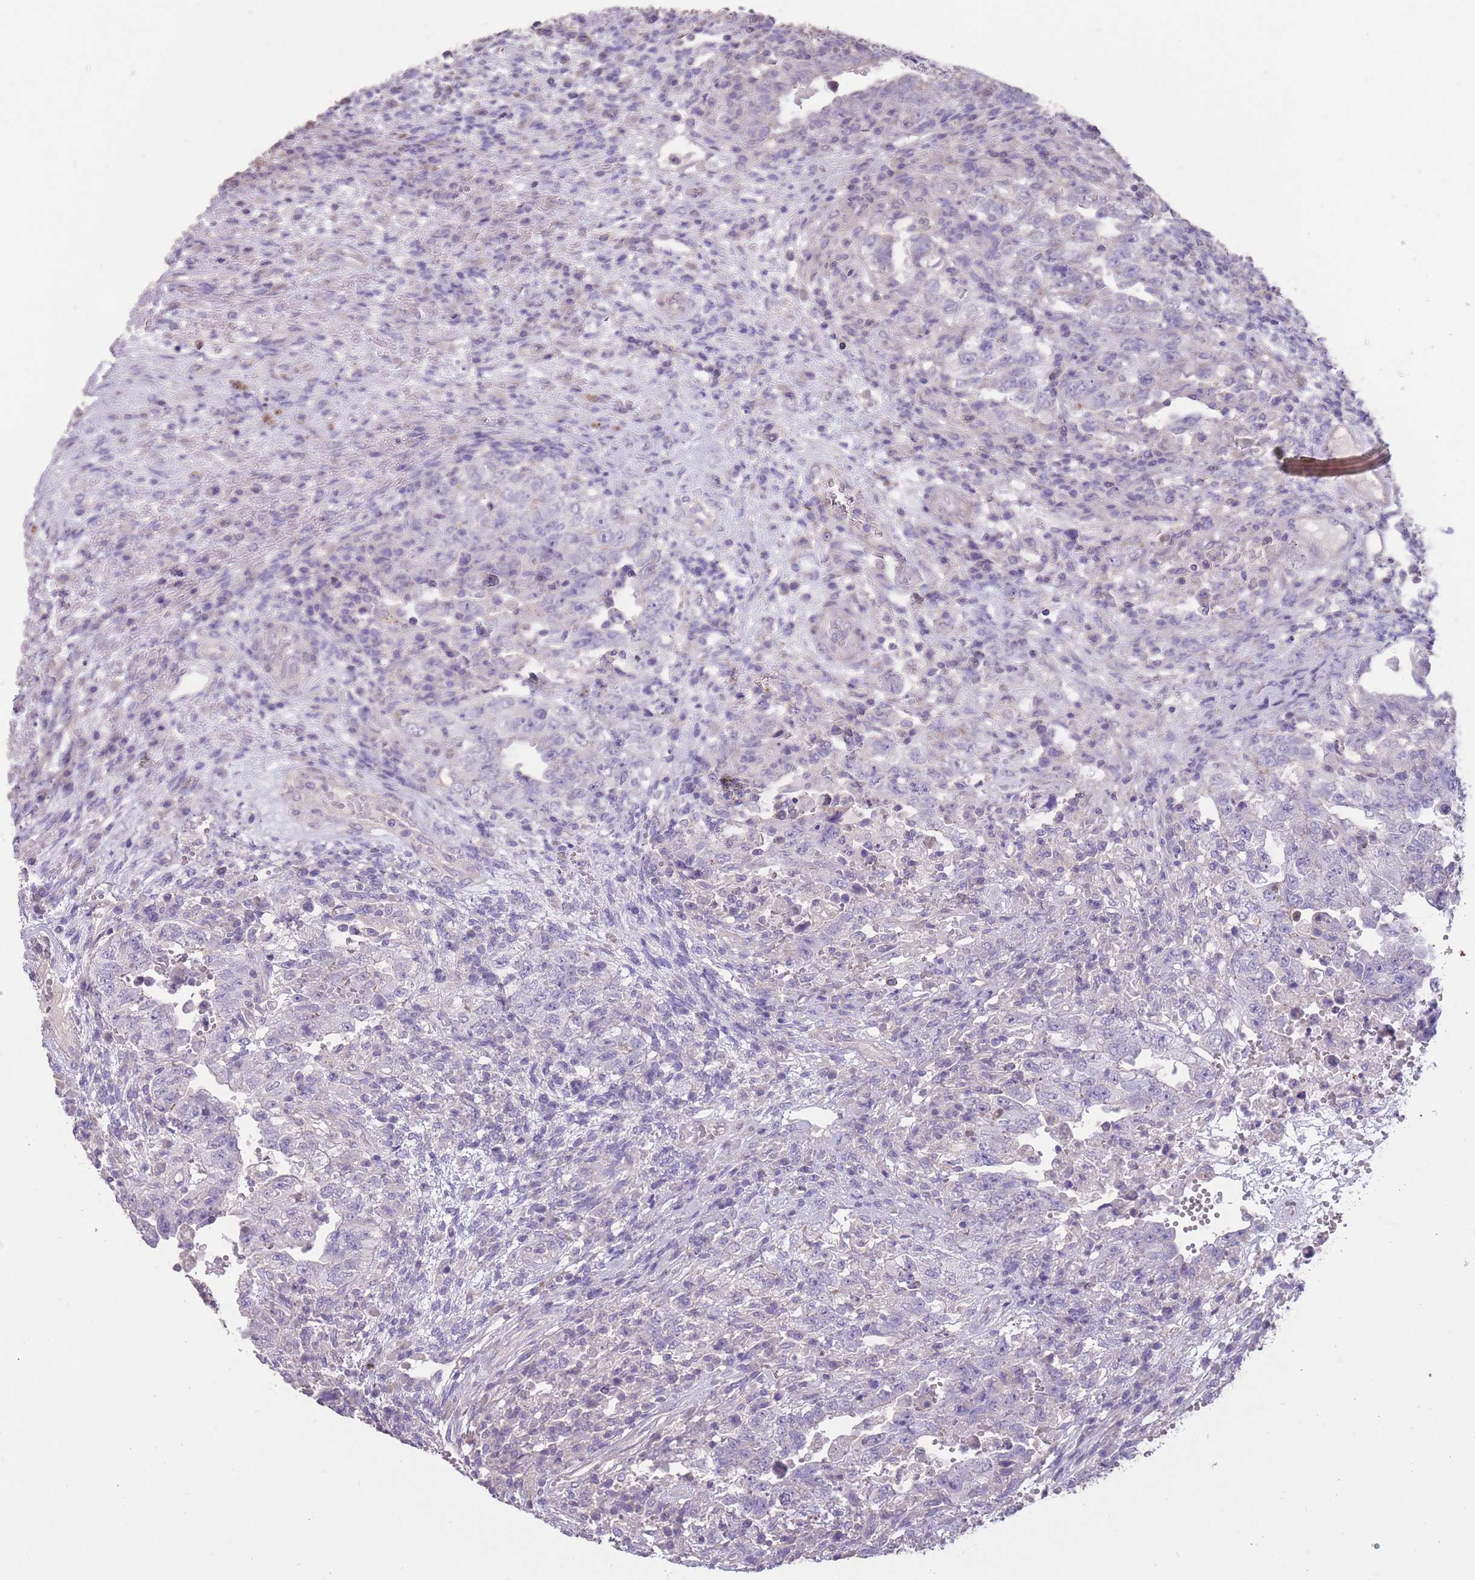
{"staining": {"intensity": "negative", "quantity": "none", "location": "none"}, "tissue": "testis cancer", "cell_type": "Tumor cells", "image_type": "cancer", "snomed": [{"axis": "morphology", "description": "Carcinoma, Embryonal, NOS"}, {"axis": "topography", "description": "Testis"}], "caption": "This is an immunohistochemistry (IHC) micrograph of testis cancer. There is no staining in tumor cells.", "gene": "RSPH10B", "patient": {"sex": "male", "age": 26}}